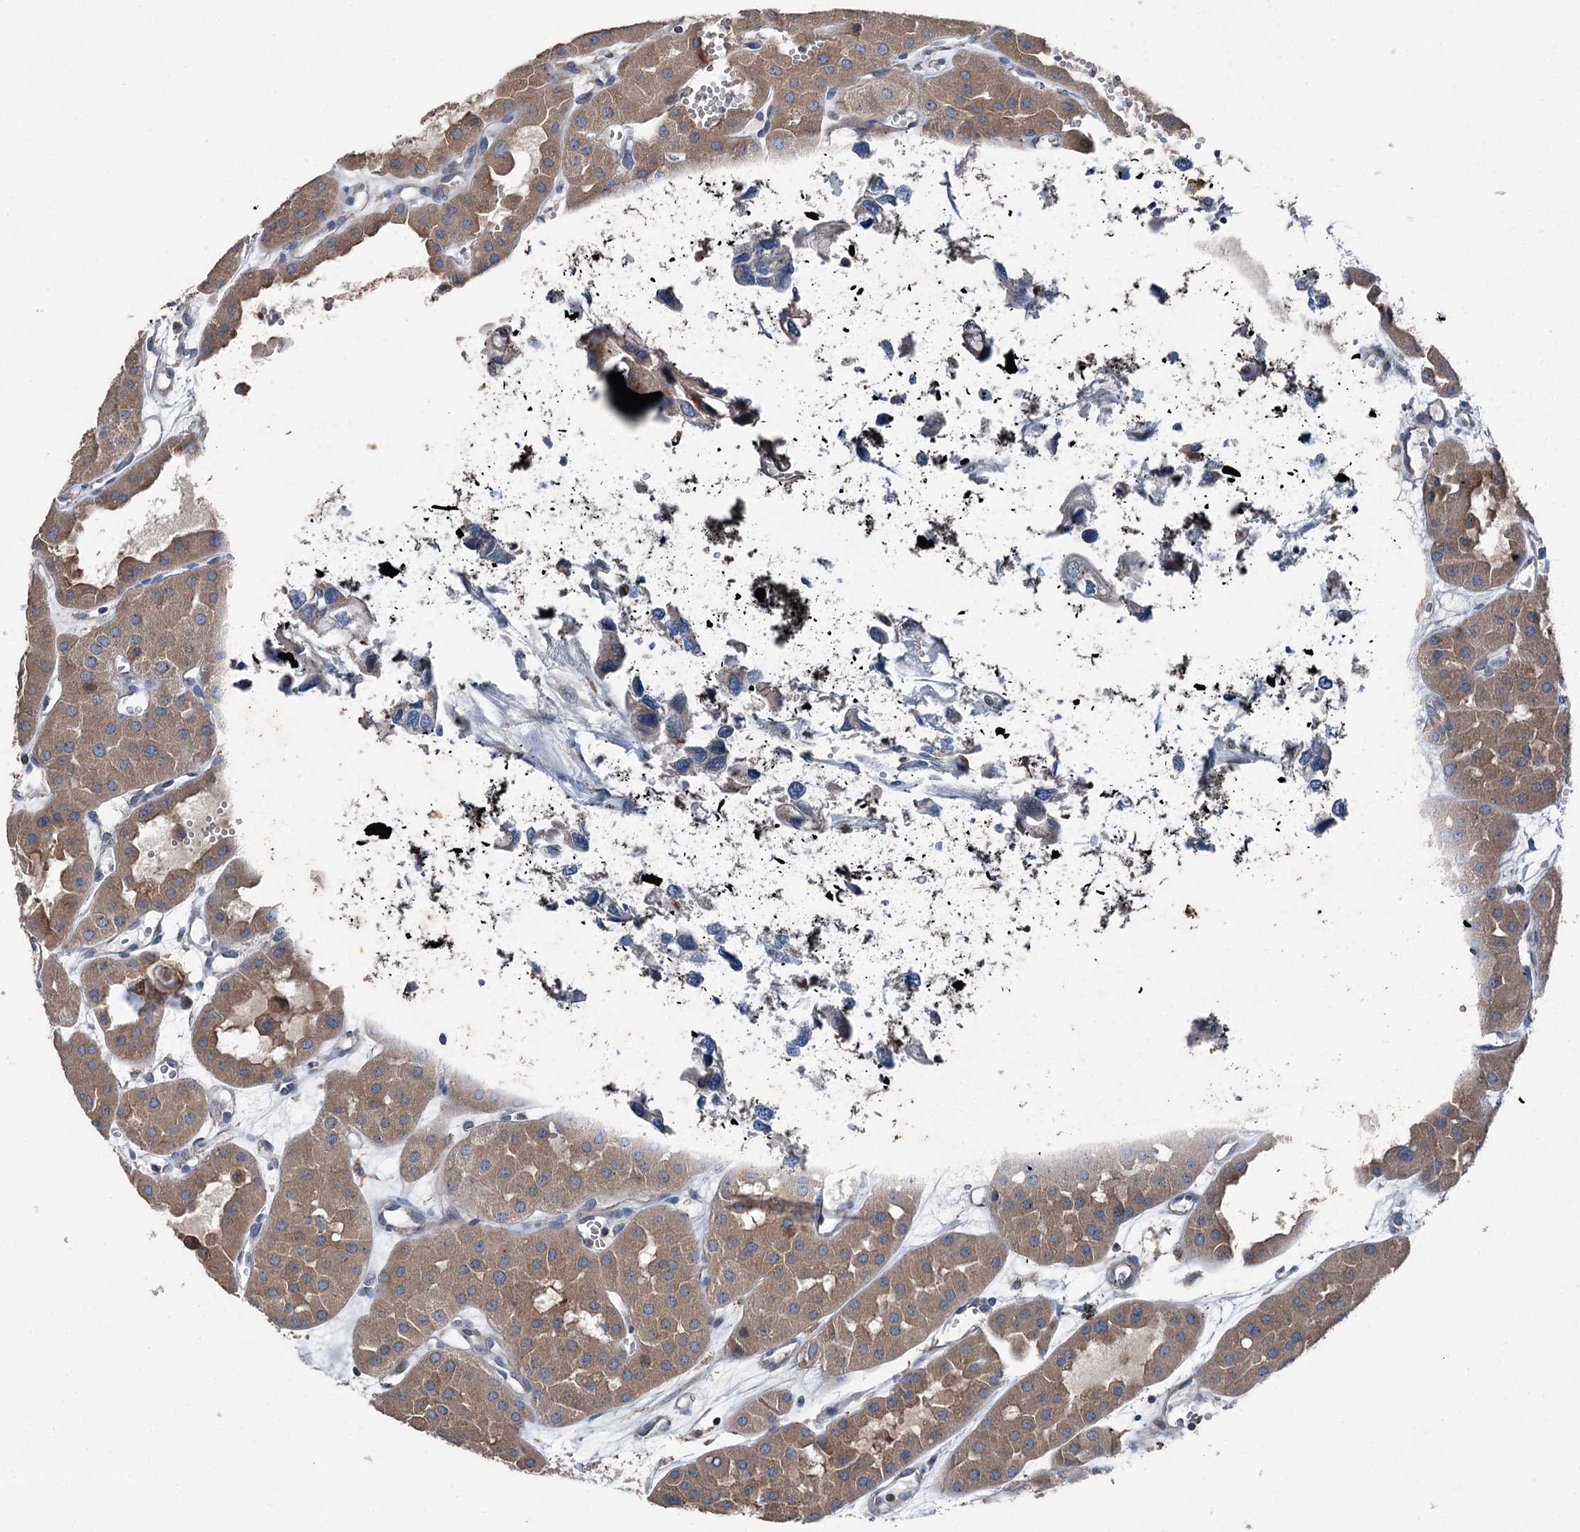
{"staining": {"intensity": "moderate", "quantity": ">75%", "location": "cytoplasmic/membranous"}, "tissue": "renal cancer", "cell_type": "Tumor cells", "image_type": "cancer", "snomed": [{"axis": "morphology", "description": "Carcinoma, NOS"}, {"axis": "topography", "description": "Kidney"}], "caption": "Renal cancer stained with a brown dye displays moderate cytoplasmic/membranous positive expression in about >75% of tumor cells.", "gene": "RUFY1", "patient": {"sex": "female", "age": 75}}